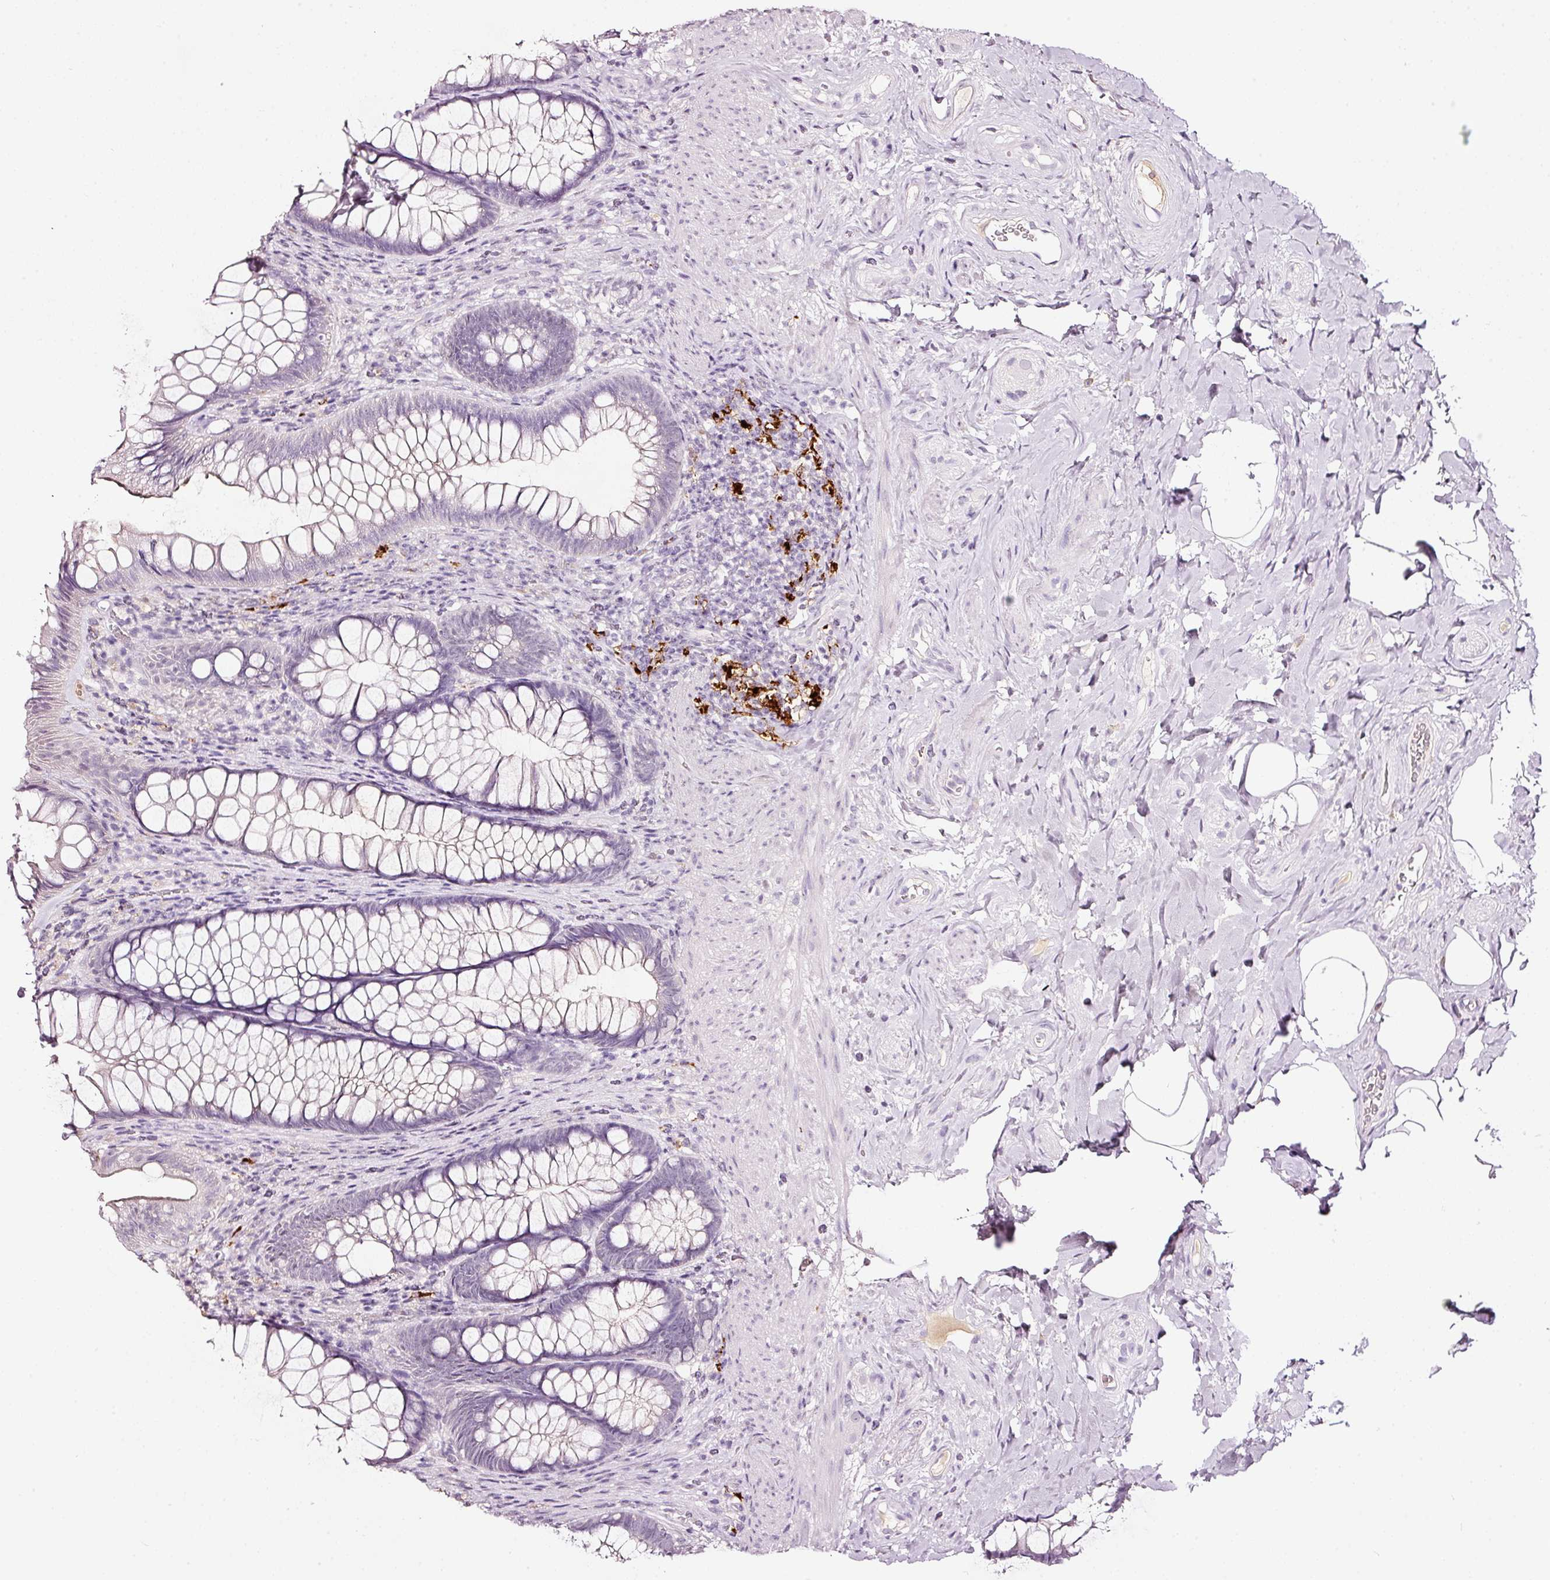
{"staining": {"intensity": "negative", "quantity": "none", "location": "none"}, "tissue": "rectum", "cell_type": "Glandular cells", "image_type": "normal", "snomed": [{"axis": "morphology", "description": "Normal tissue, NOS"}, {"axis": "topography", "description": "Rectum"}], "caption": "Immunohistochemistry (IHC) of benign human rectum exhibits no expression in glandular cells.", "gene": "LAMP3", "patient": {"sex": "male", "age": 53}}